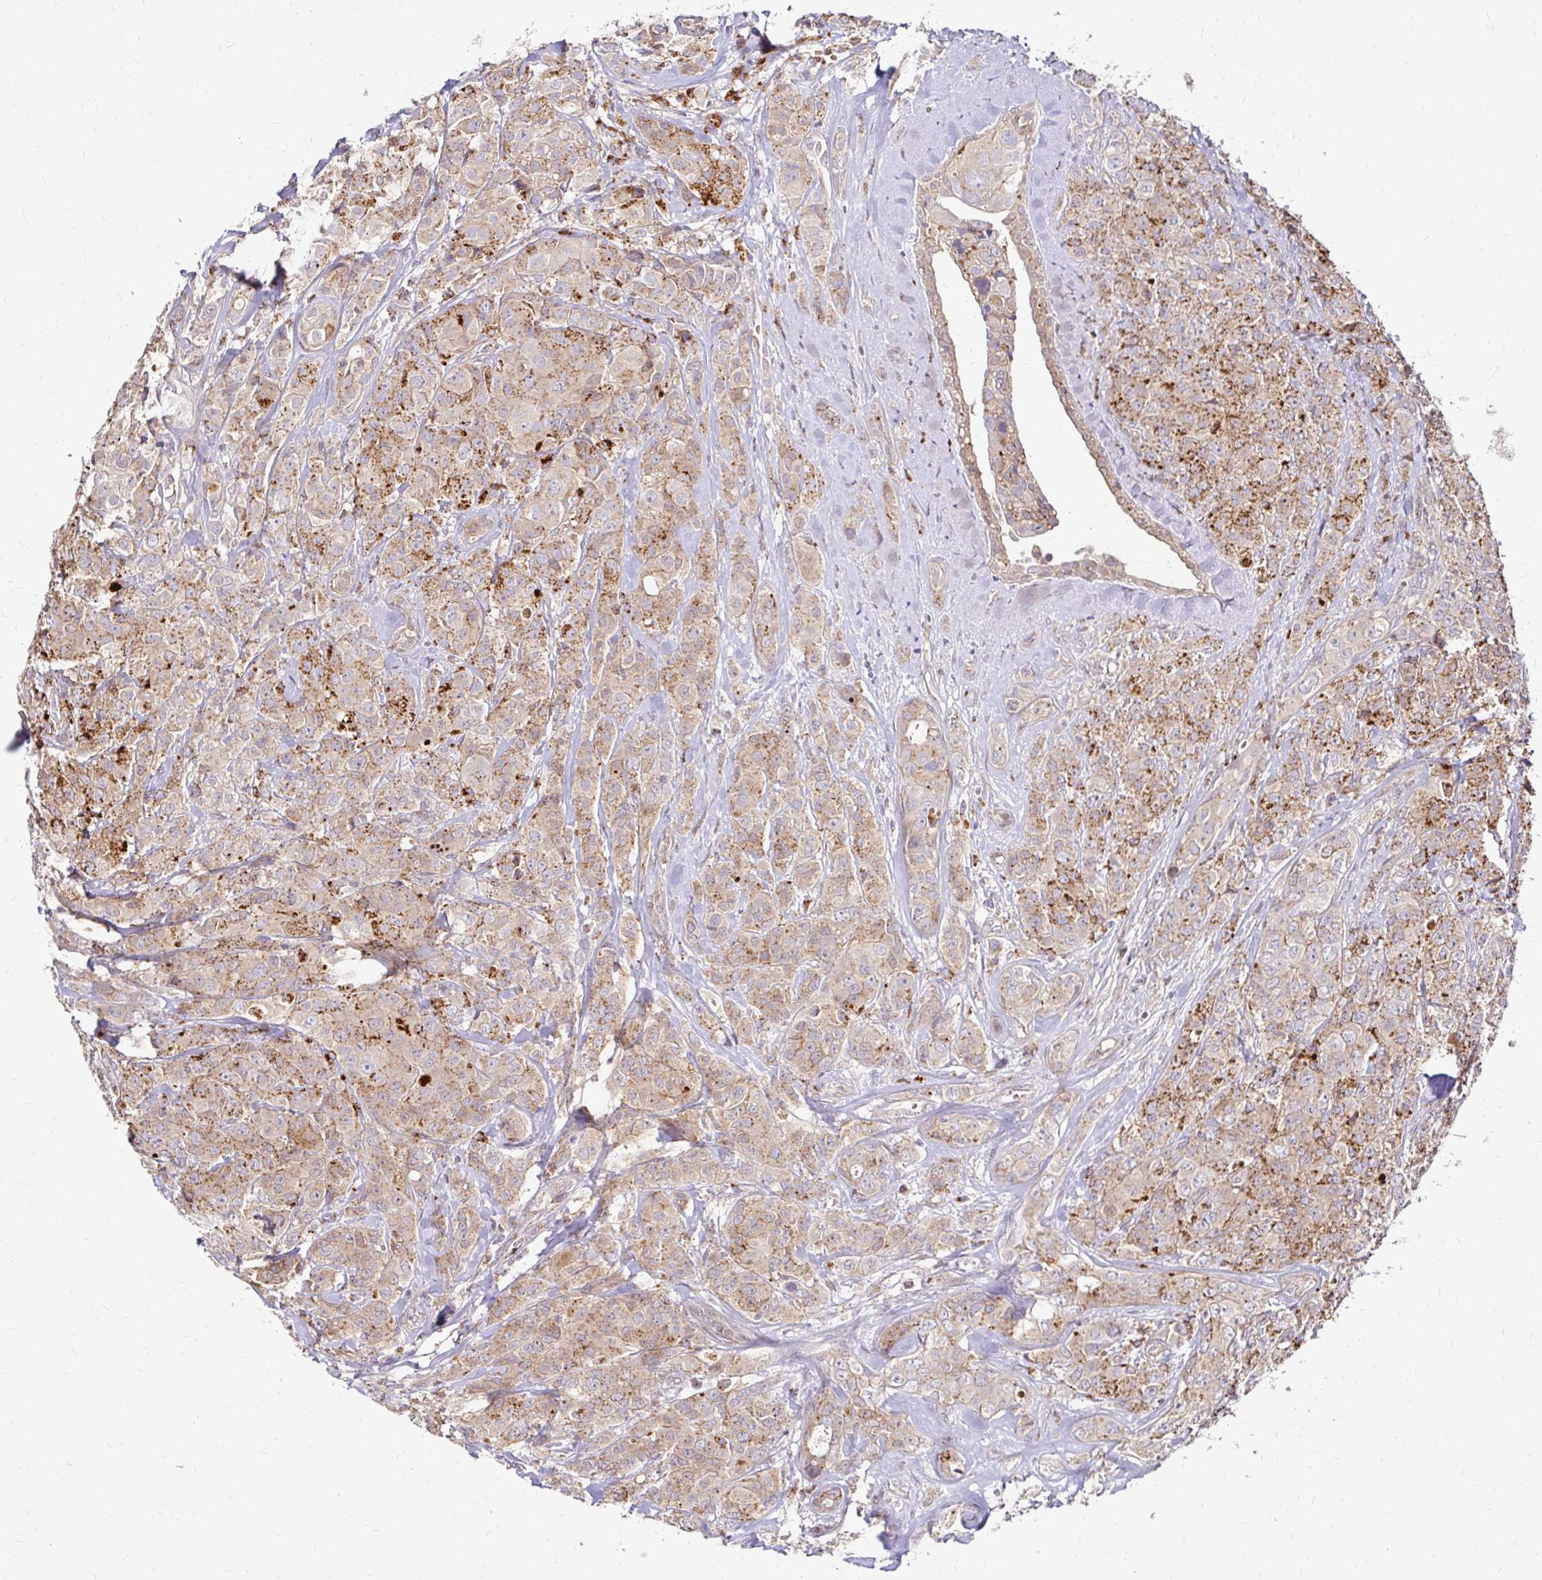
{"staining": {"intensity": "moderate", "quantity": ">75%", "location": "cytoplasmic/membranous"}, "tissue": "breast cancer", "cell_type": "Tumor cells", "image_type": "cancer", "snomed": [{"axis": "morphology", "description": "Normal tissue, NOS"}, {"axis": "morphology", "description": "Duct carcinoma"}, {"axis": "topography", "description": "Breast"}], "caption": "A brown stain labels moderate cytoplasmic/membranous positivity of a protein in breast cancer tumor cells.", "gene": "IDUA", "patient": {"sex": "female", "age": 43}}